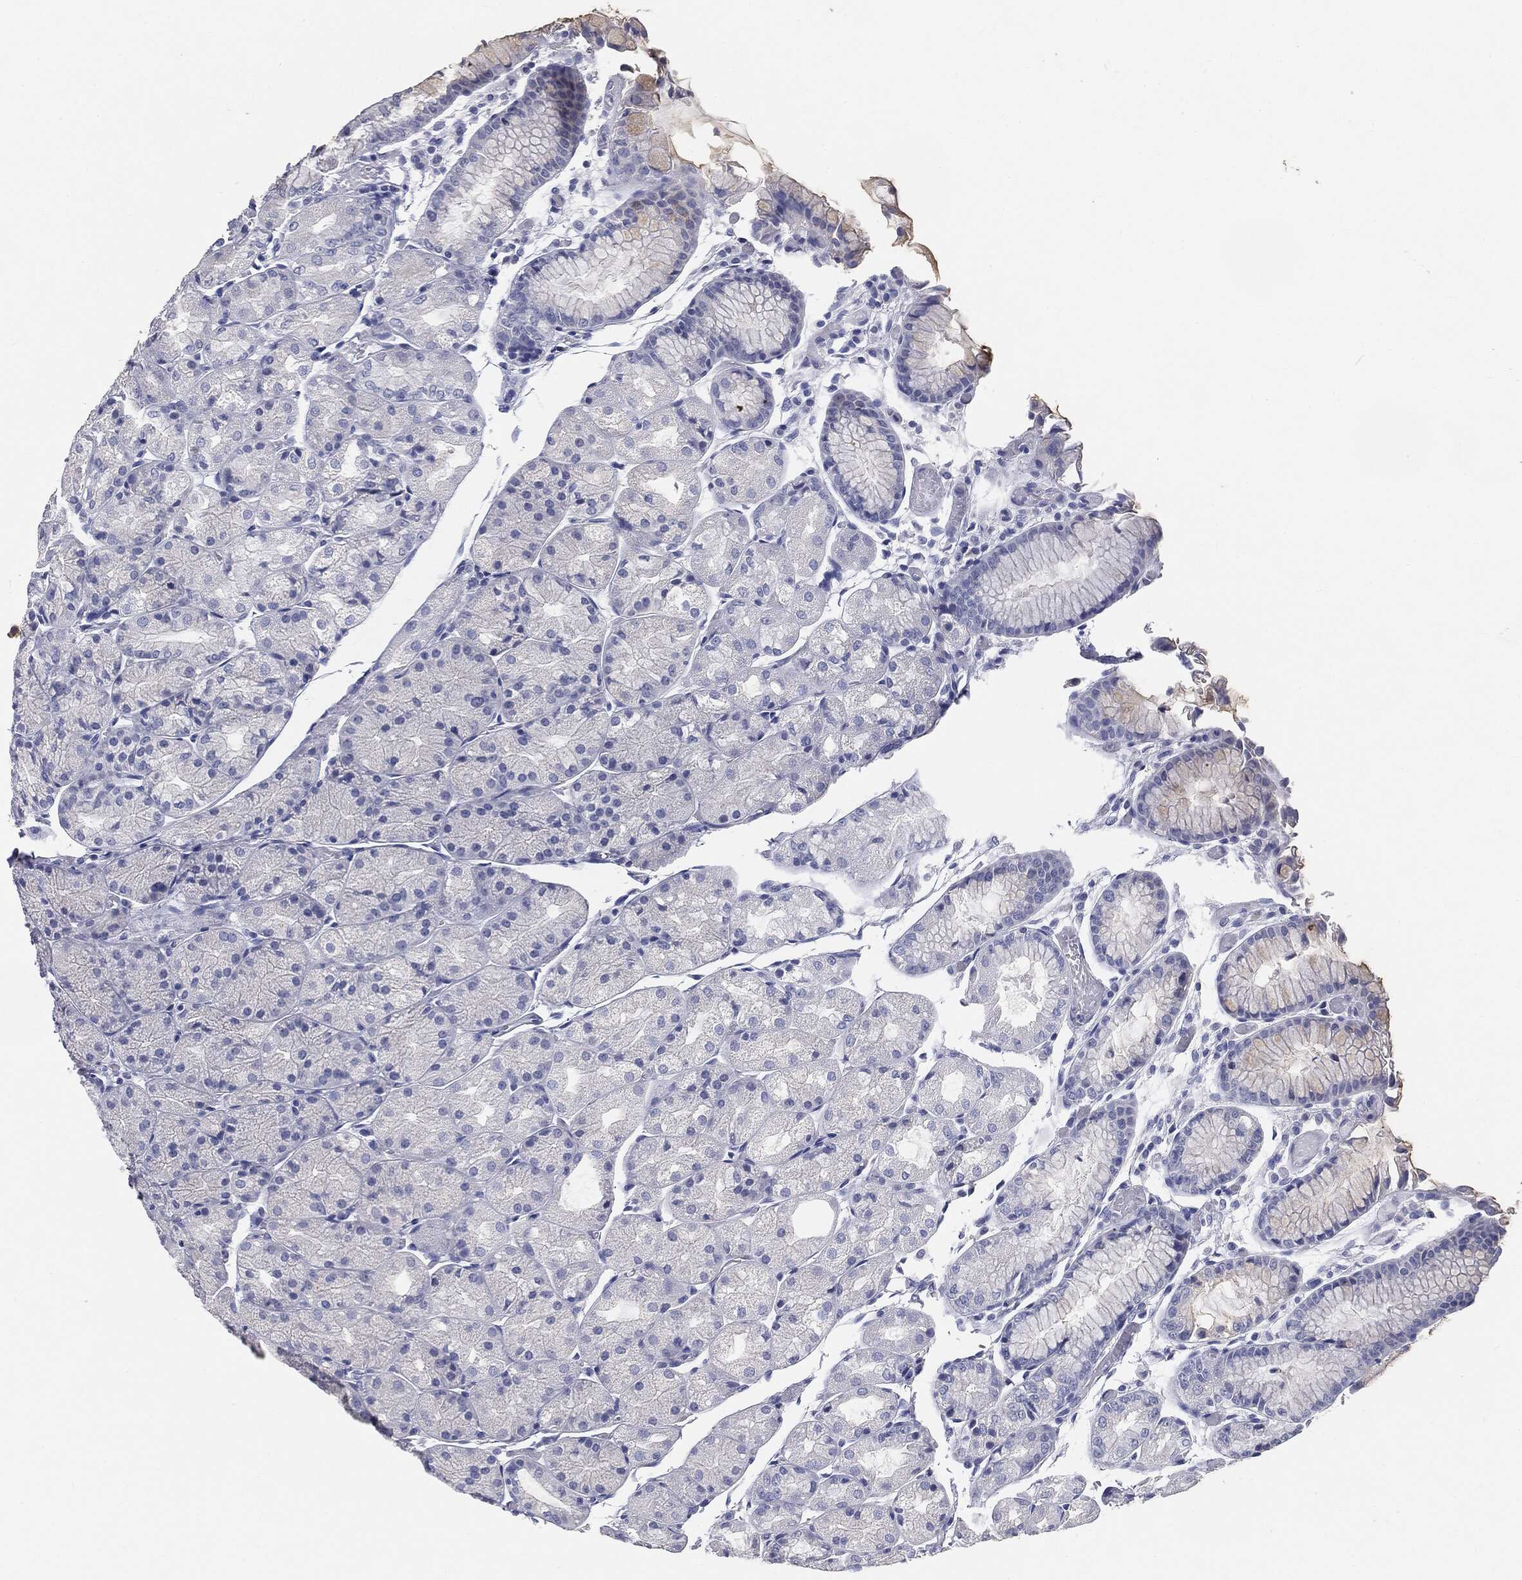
{"staining": {"intensity": "weak", "quantity": "<25%", "location": "cytoplasmic/membranous"}, "tissue": "stomach", "cell_type": "Glandular cells", "image_type": "normal", "snomed": [{"axis": "morphology", "description": "Normal tissue, NOS"}, {"axis": "topography", "description": "Stomach, upper"}], "caption": "Immunohistochemistry (IHC) of unremarkable stomach shows no expression in glandular cells. (DAB immunohistochemistry (IHC) visualized using brightfield microscopy, high magnification).", "gene": "CUZD1", "patient": {"sex": "male", "age": 72}}